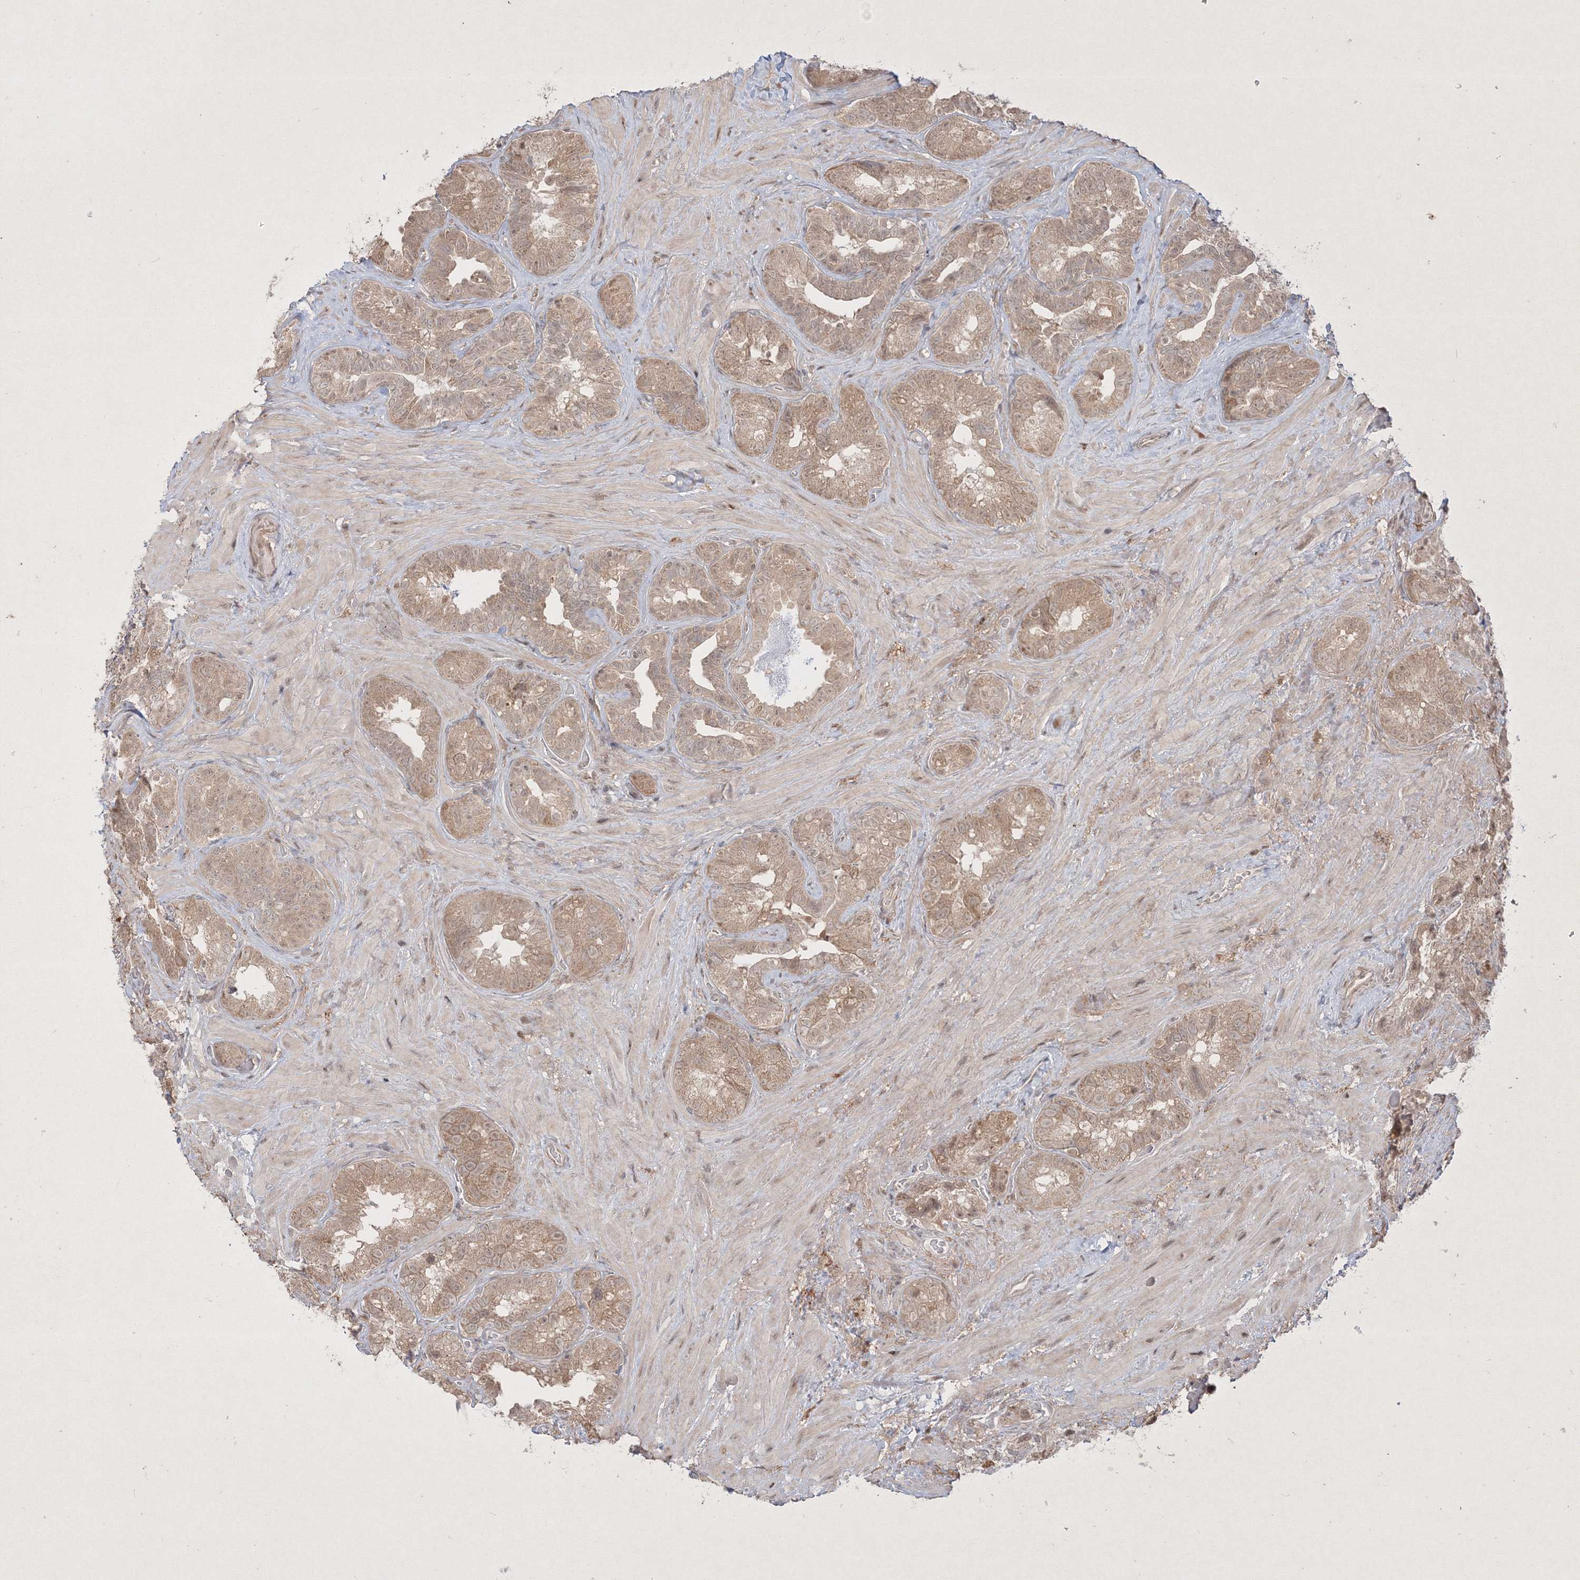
{"staining": {"intensity": "moderate", "quantity": ">75%", "location": "cytoplasmic/membranous"}, "tissue": "seminal vesicle", "cell_type": "Glandular cells", "image_type": "normal", "snomed": [{"axis": "morphology", "description": "Normal tissue, NOS"}, {"axis": "topography", "description": "Seminal veicle"}, {"axis": "topography", "description": "Peripheral nerve tissue"}], "caption": "Immunohistochemical staining of unremarkable seminal vesicle demonstrates moderate cytoplasmic/membranous protein positivity in about >75% of glandular cells.", "gene": "TAB1", "patient": {"sex": "male", "age": 67}}